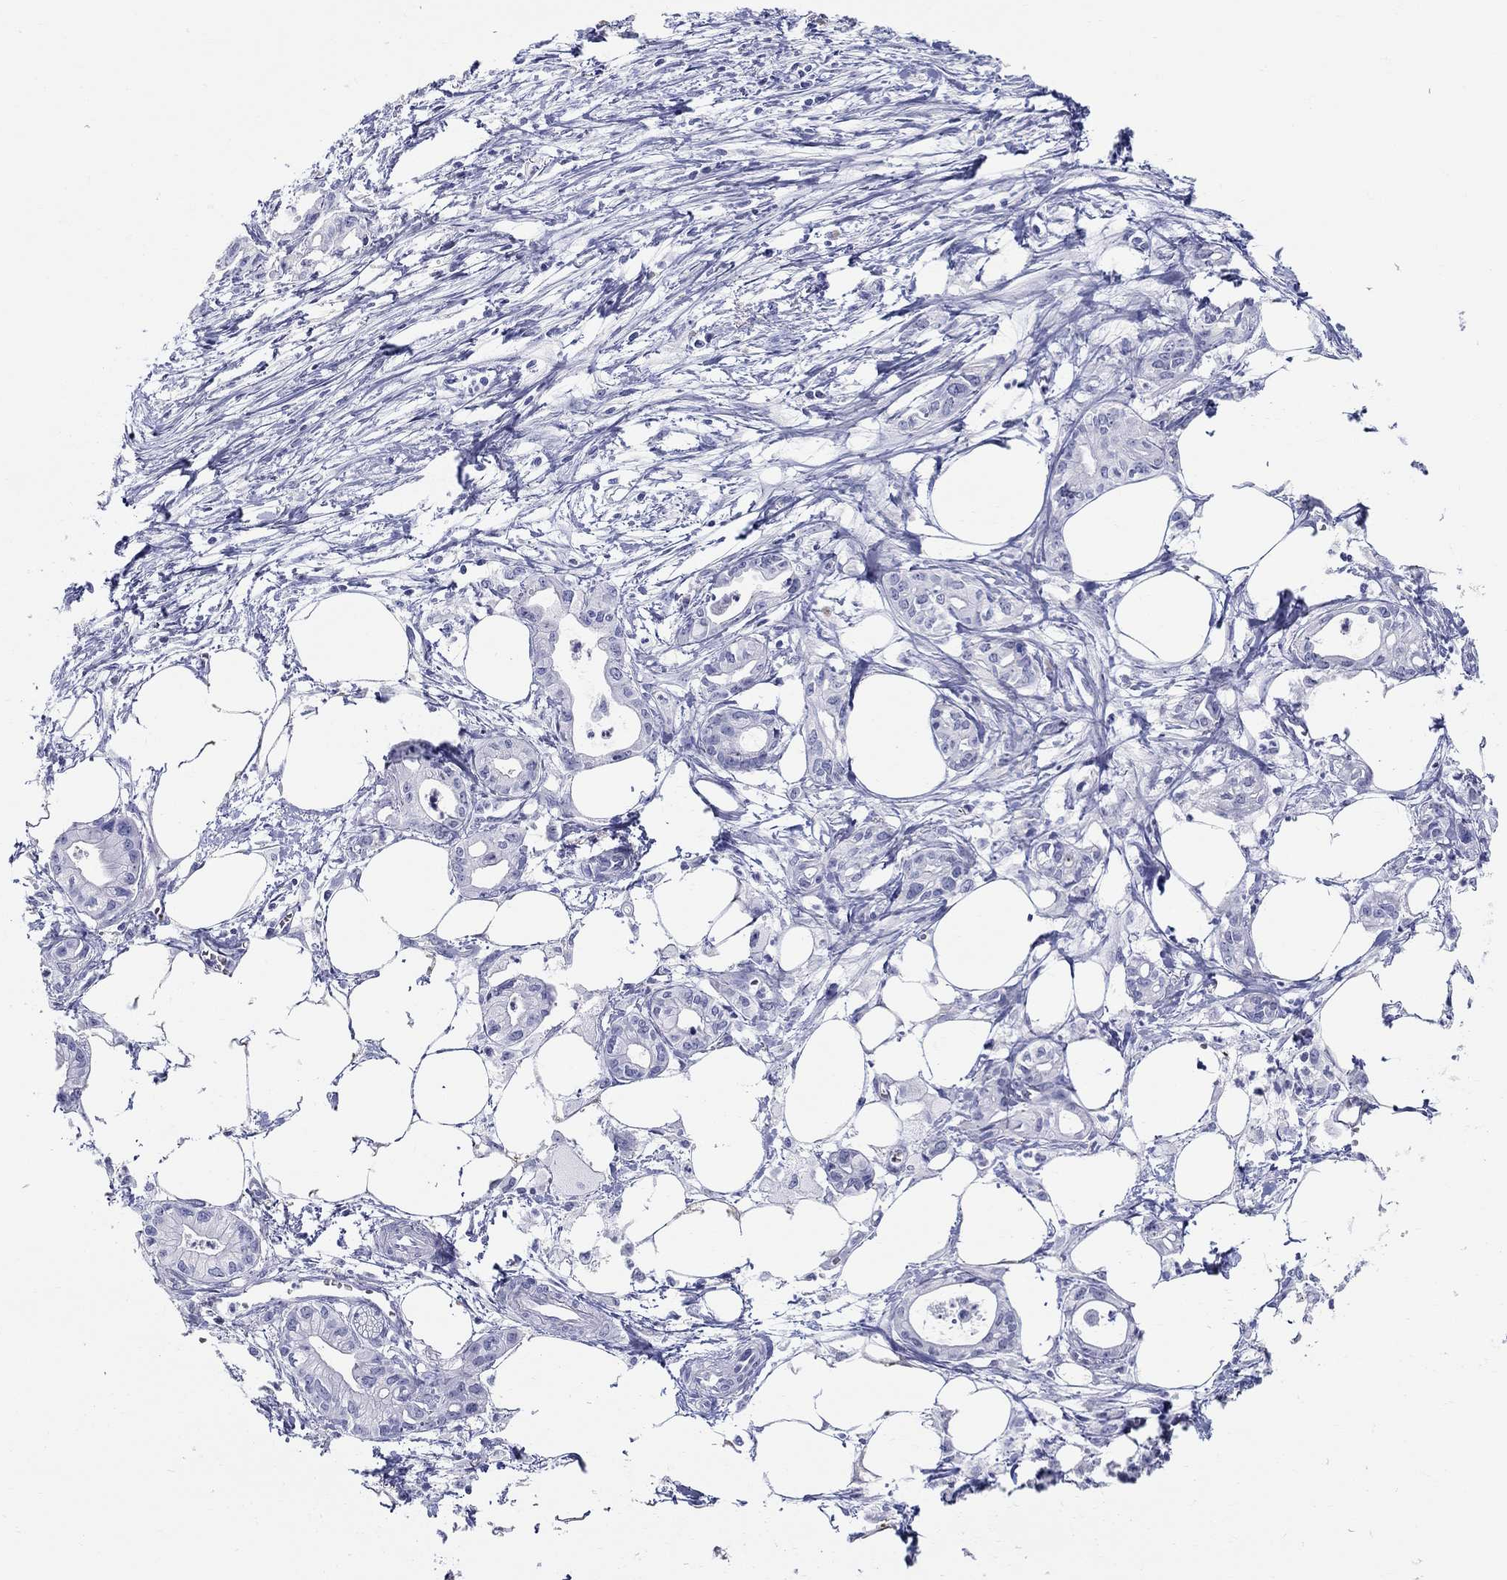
{"staining": {"intensity": "negative", "quantity": "none", "location": "none"}, "tissue": "pancreatic cancer", "cell_type": "Tumor cells", "image_type": "cancer", "snomed": [{"axis": "morphology", "description": "Adenocarcinoma, NOS"}, {"axis": "topography", "description": "Pancreas"}], "caption": "This is a histopathology image of immunohistochemistry (IHC) staining of adenocarcinoma (pancreatic), which shows no staining in tumor cells. (DAB (3,3'-diaminobenzidine) immunohistochemistry with hematoxylin counter stain).", "gene": "LAMP5", "patient": {"sex": "male", "age": 71}}